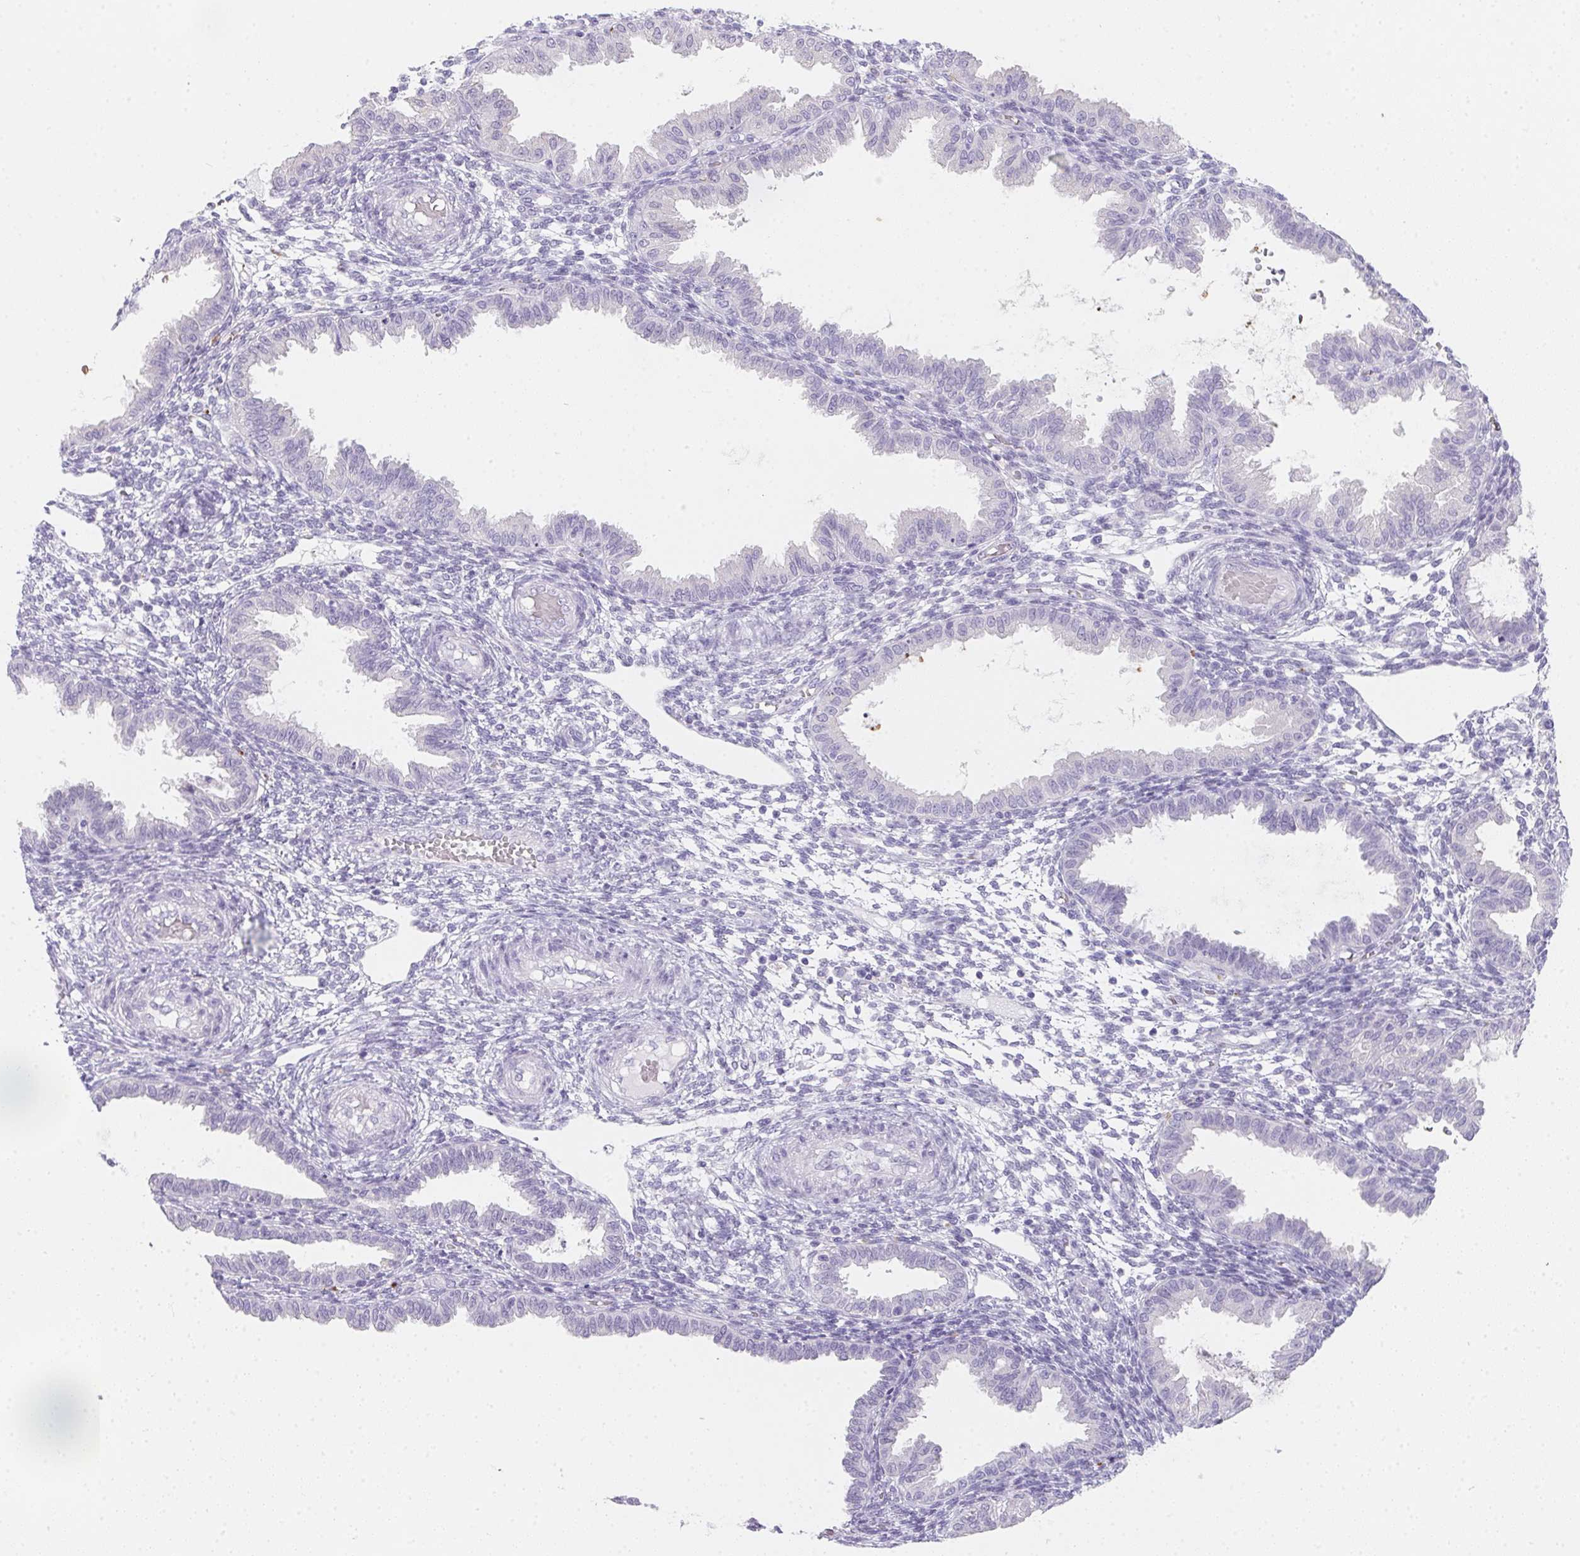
{"staining": {"intensity": "negative", "quantity": "none", "location": "none"}, "tissue": "endometrium", "cell_type": "Cells in endometrial stroma", "image_type": "normal", "snomed": [{"axis": "morphology", "description": "Normal tissue, NOS"}, {"axis": "topography", "description": "Endometrium"}], "caption": "Protein analysis of benign endometrium displays no significant staining in cells in endometrial stroma.", "gene": "DCD", "patient": {"sex": "female", "age": 33}}